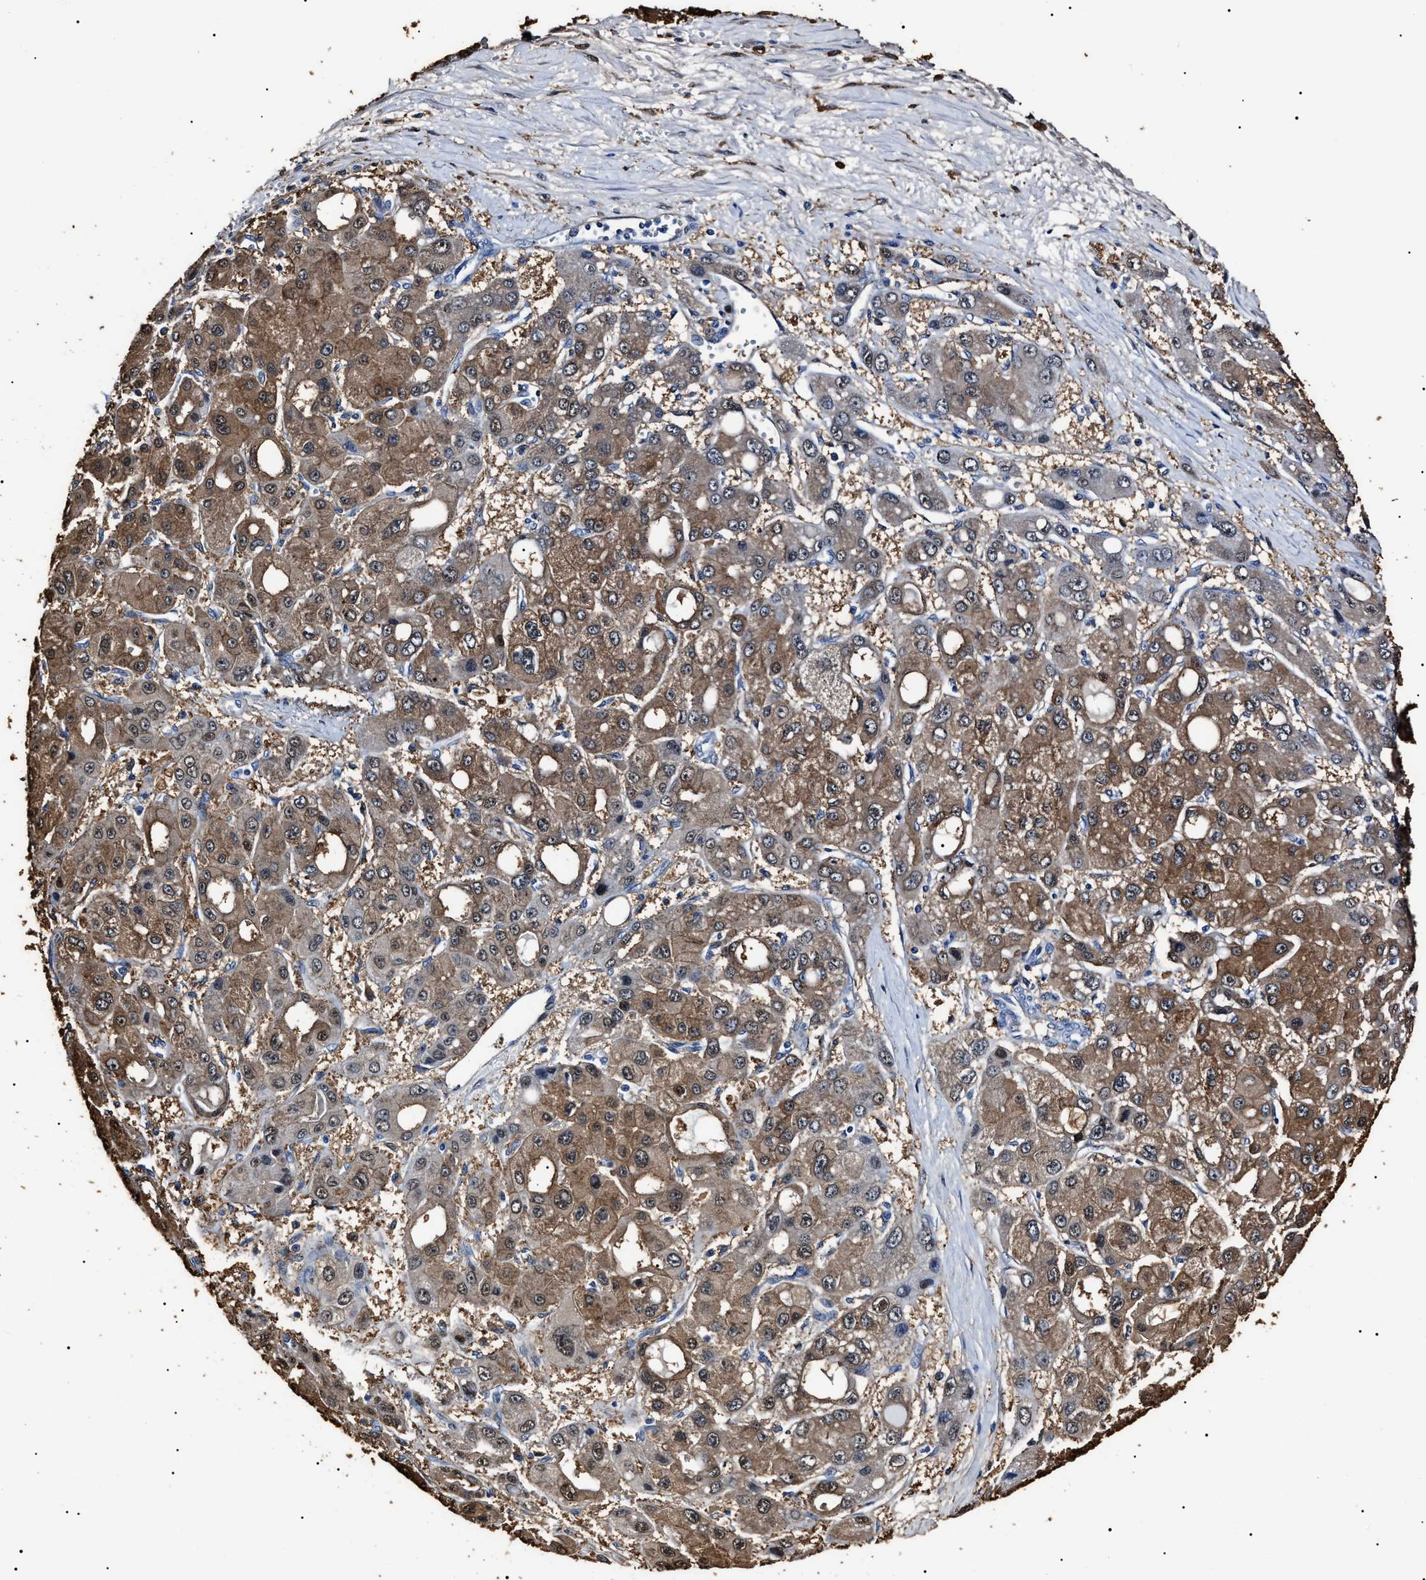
{"staining": {"intensity": "moderate", "quantity": ">75%", "location": "cytoplasmic/membranous"}, "tissue": "liver cancer", "cell_type": "Tumor cells", "image_type": "cancer", "snomed": [{"axis": "morphology", "description": "Carcinoma, Hepatocellular, NOS"}, {"axis": "topography", "description": "Liver"}], "caption": "There is medium levels of moderate cytoplasmic/membranous positivity in tumor cells of liver cancer, as demonstrated by immunohistochemical staining (brown color).", "gene": "ALDH1A1", "patient": {"sex": "male", "age": 55}}